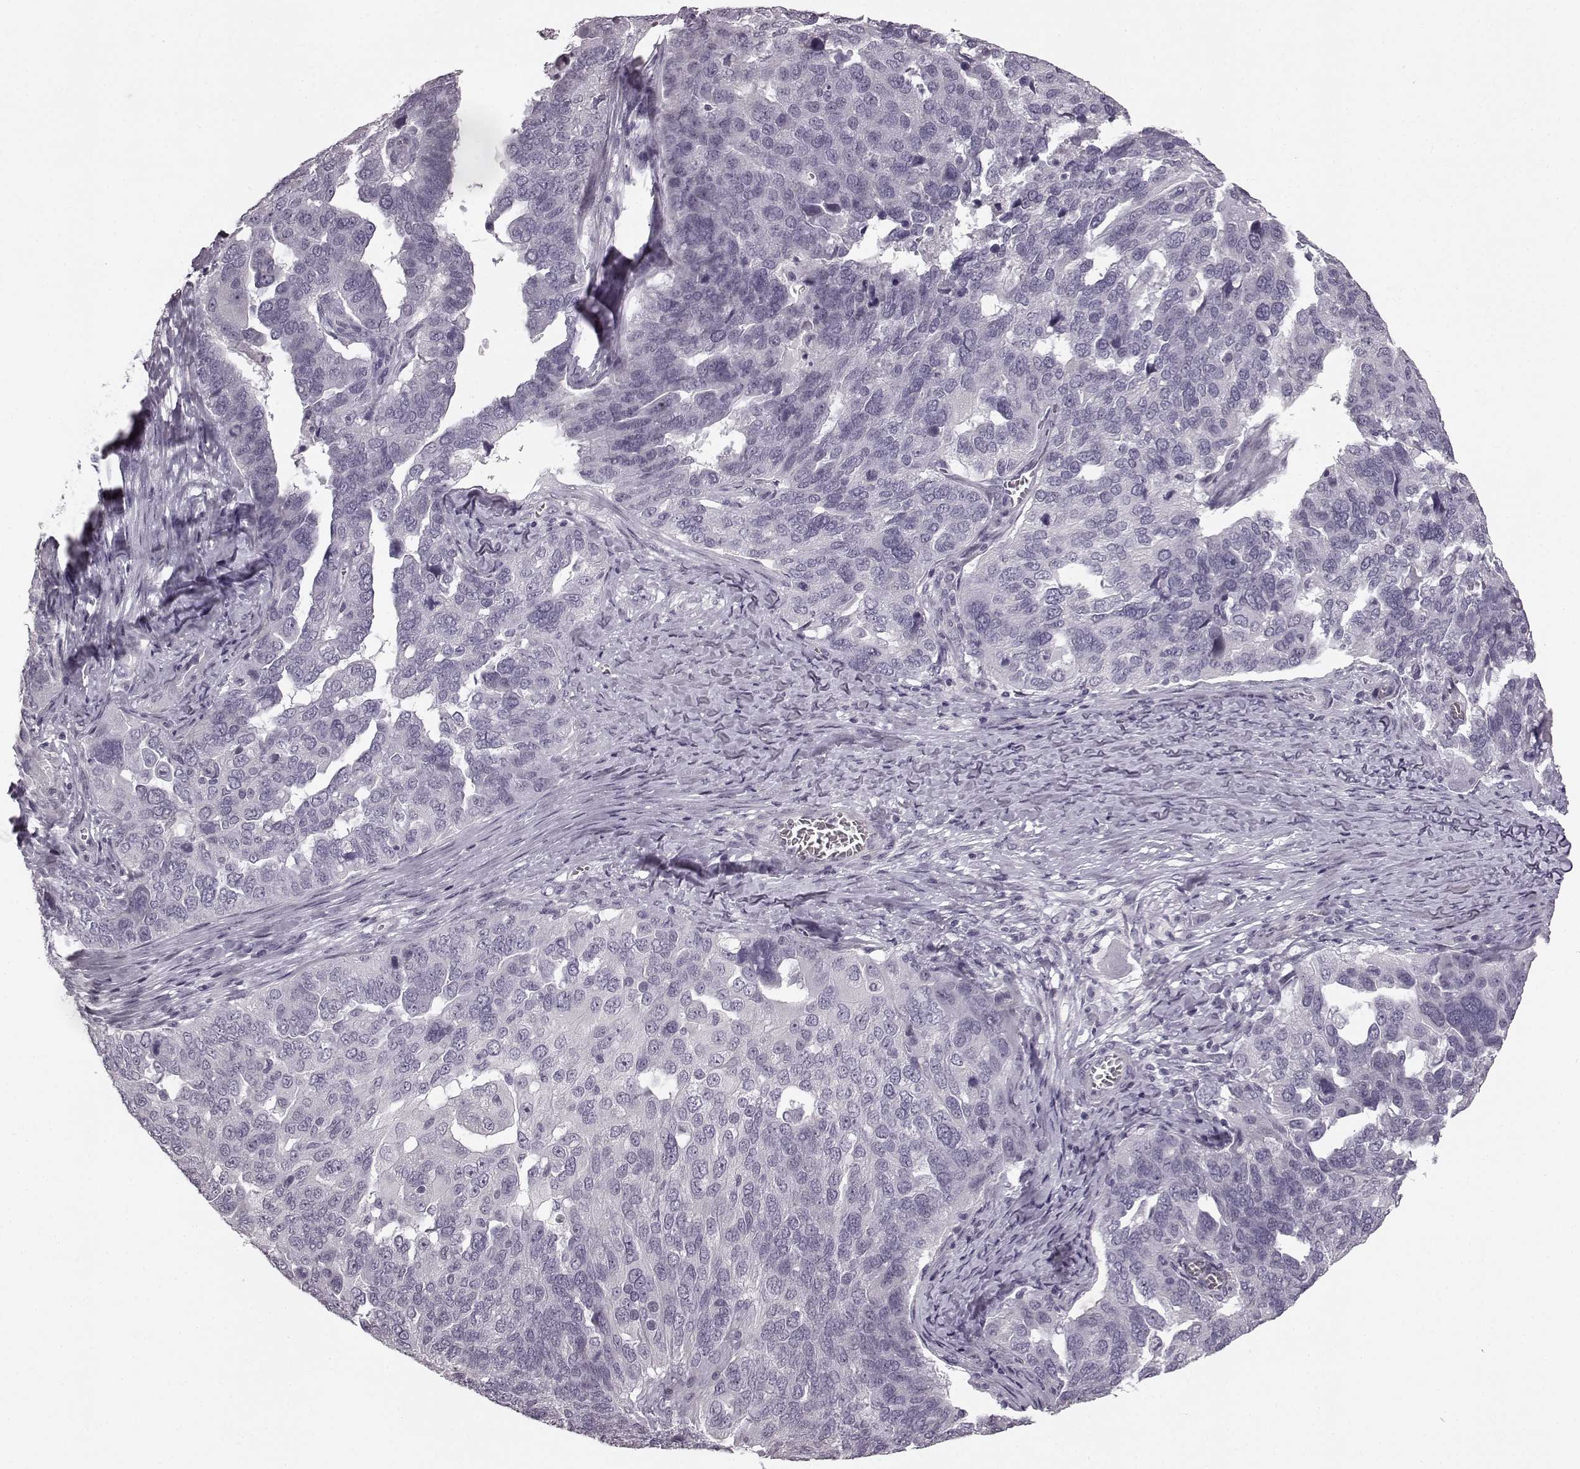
{"staining": {"intensity": "negative", "quantity": "none", "location": "none"}, "tissue": "ovarian cancer", "cell_type": "Tumor cells", "image_type": "cancer", "snomed": [{"axis": "morphology", "description": "Carcinoma, endometroid"}, {"axis": "topography", "description": "Soft tissue"}, {"axis": "topography", "description": "Ovary"}], "caption": "Image shows no protein expression in tumor cells of endometroid carcinoma (ovarian) tissue.", "gene": "SEMG2", "patient": {"sex": "female", "age": 52}}